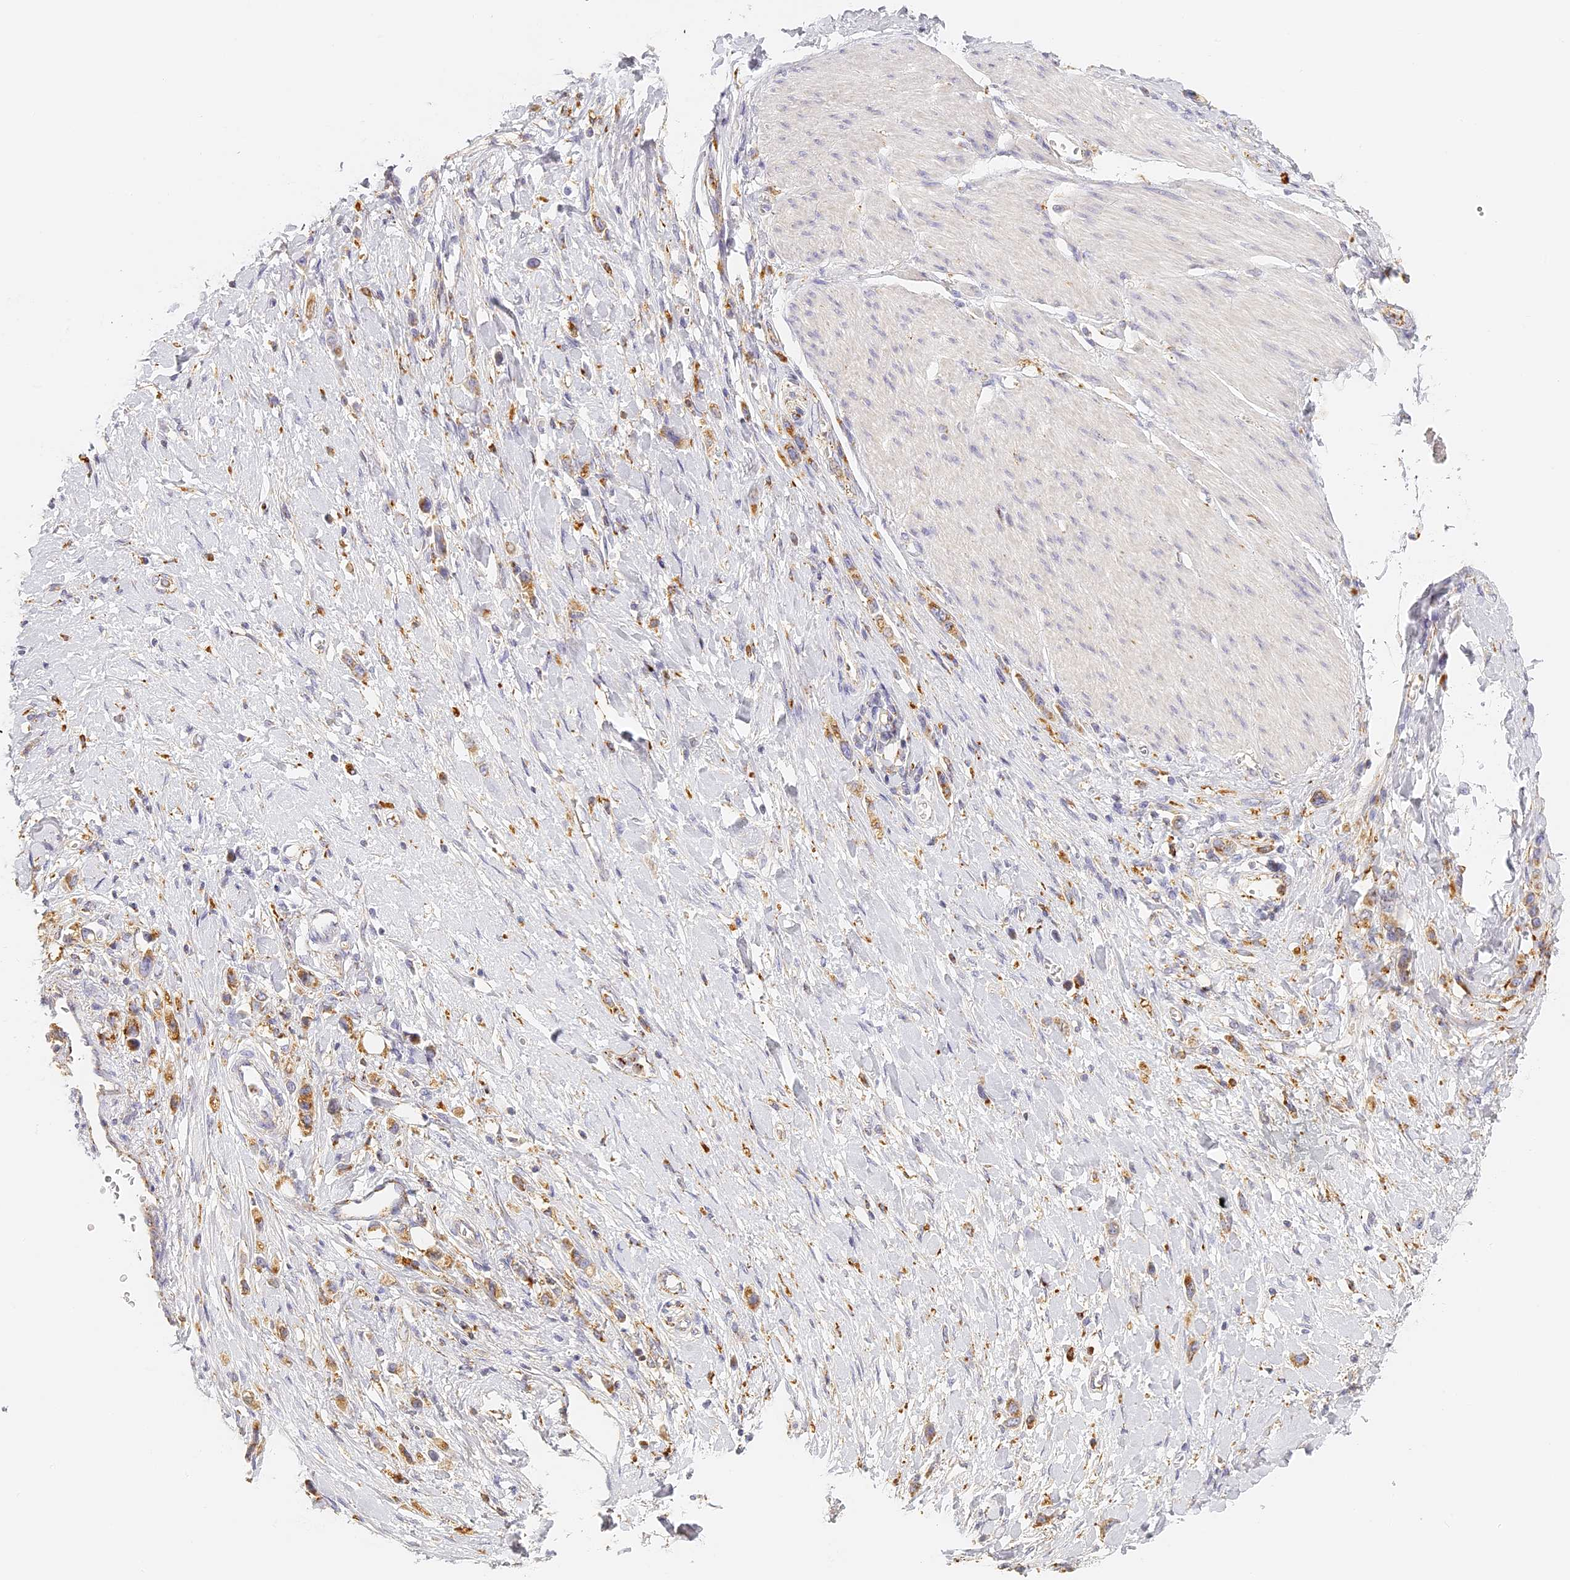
{"staining": {"intensity": "moderate", "quantity": ">75%", "location": "cytoplasmic/membranous"}, "tissue": "stomach cancer", "cell_type": "Tumor cells", "image_type": "cancer", "snomed": [{"axis": "morphology", "description": "Adenocarcinoma, NOS"}, {"axis": "topography", "description": "Stomach"}], "caption": "Moderate cytoplasmic/membranous expression for a protein is present in about >75% of tumor cells of stomach cancer (adenocarcinoma) using immunohistochemistry.", "gene": "LAMP2", "patient": {"sex": "female", "age": 65}}